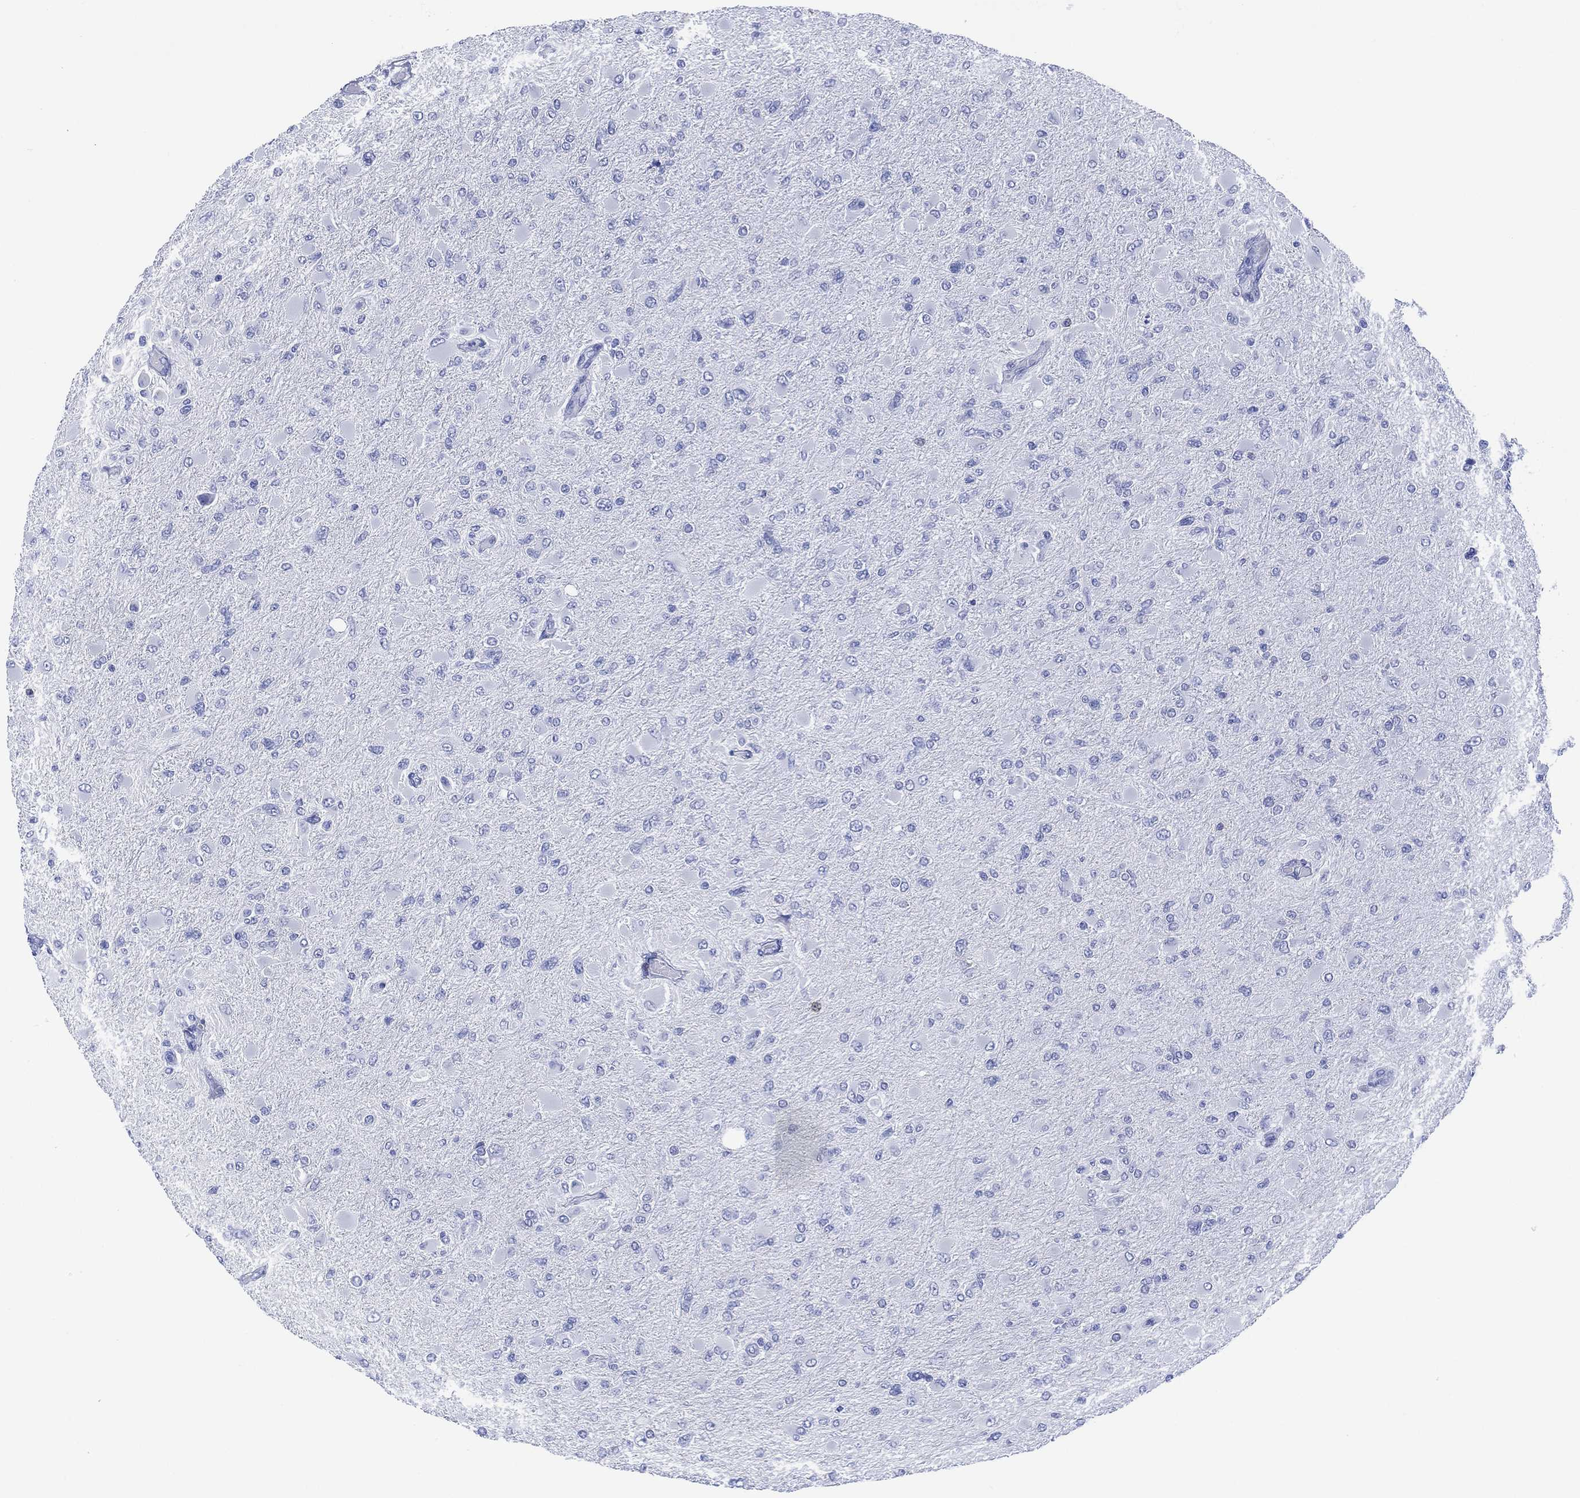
{"staining": {"intensity": "negative", "quantity": "none", "location": "none"}, "tissue": "glioma", "cell_type": "Tumor cells", "image_type": "cancer", "snomed": [{"axis": "morphology", "description": "Glioma, malignant, High grade"}, {"axis": "topography", "description": "Cerebral cortex"}], "caption": "The image reveals no staining of tumor cells in glioma.", "gene": "DPP4", "patient": {"sex": "female", "age": 36}}